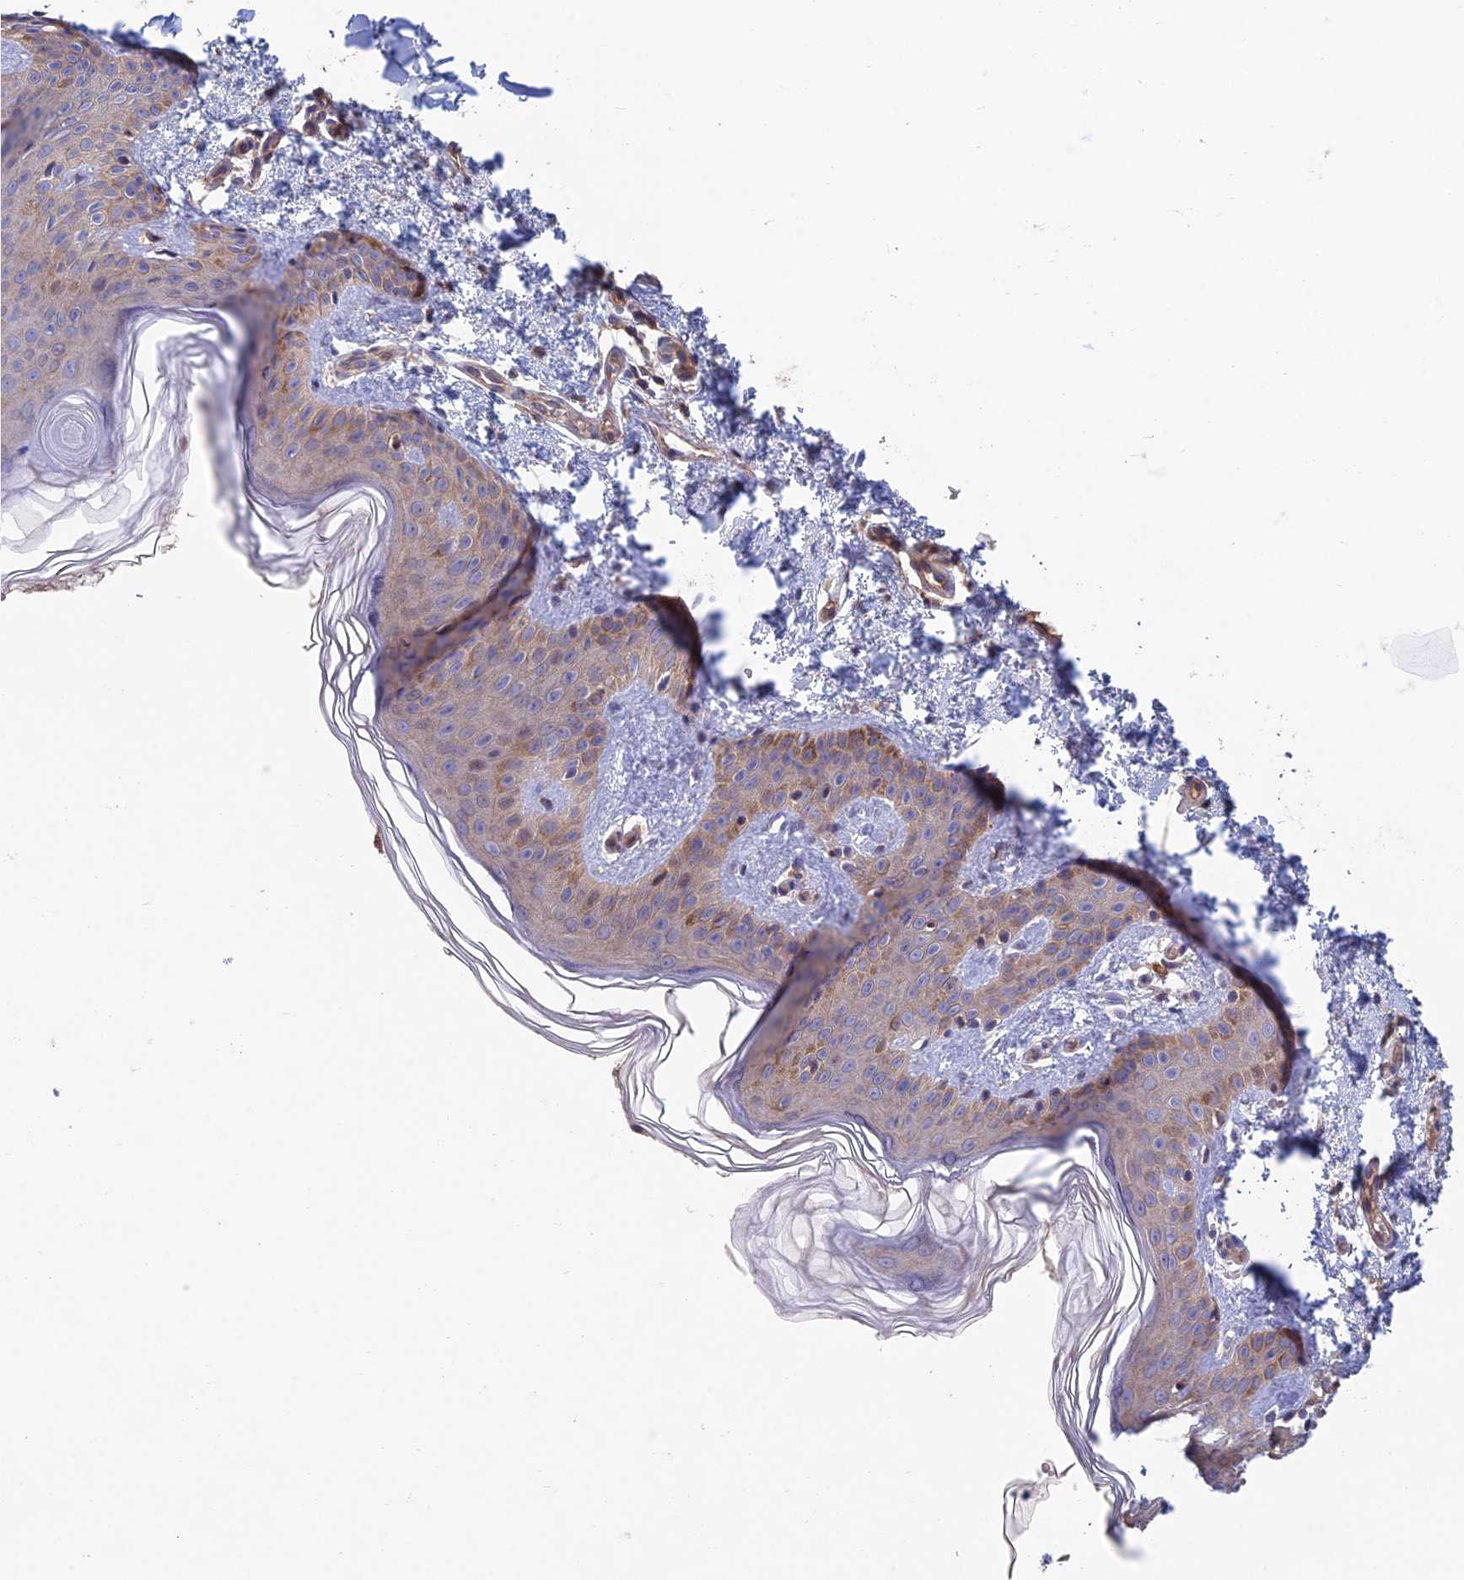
{"staining": {"intensity": "moderate", "quantity": ">75%", "location": "cytoplasmic/membranous"}, "tissue": "skin", "cell_type": "Fibroblasts", "image_type": "normal", "snomed": [{"axis": "morphology", "description": "Normal tissue, NOS"}, {"axis": "morphology", "description": "Neoplasm, benign, NOS"}, {"axis": "topography", "description": "Skin"}, {"axis": "topography", "description": "Soft tissue"}], "caption": "Approximately >75% of fibroblasts in unremarkable human skin display moderate cytoplasmic/membranous protein staining as visualized by brown immunohistochemical staining.", "gene": "USP37", "patient": {"sex": "male", "age": 26}}